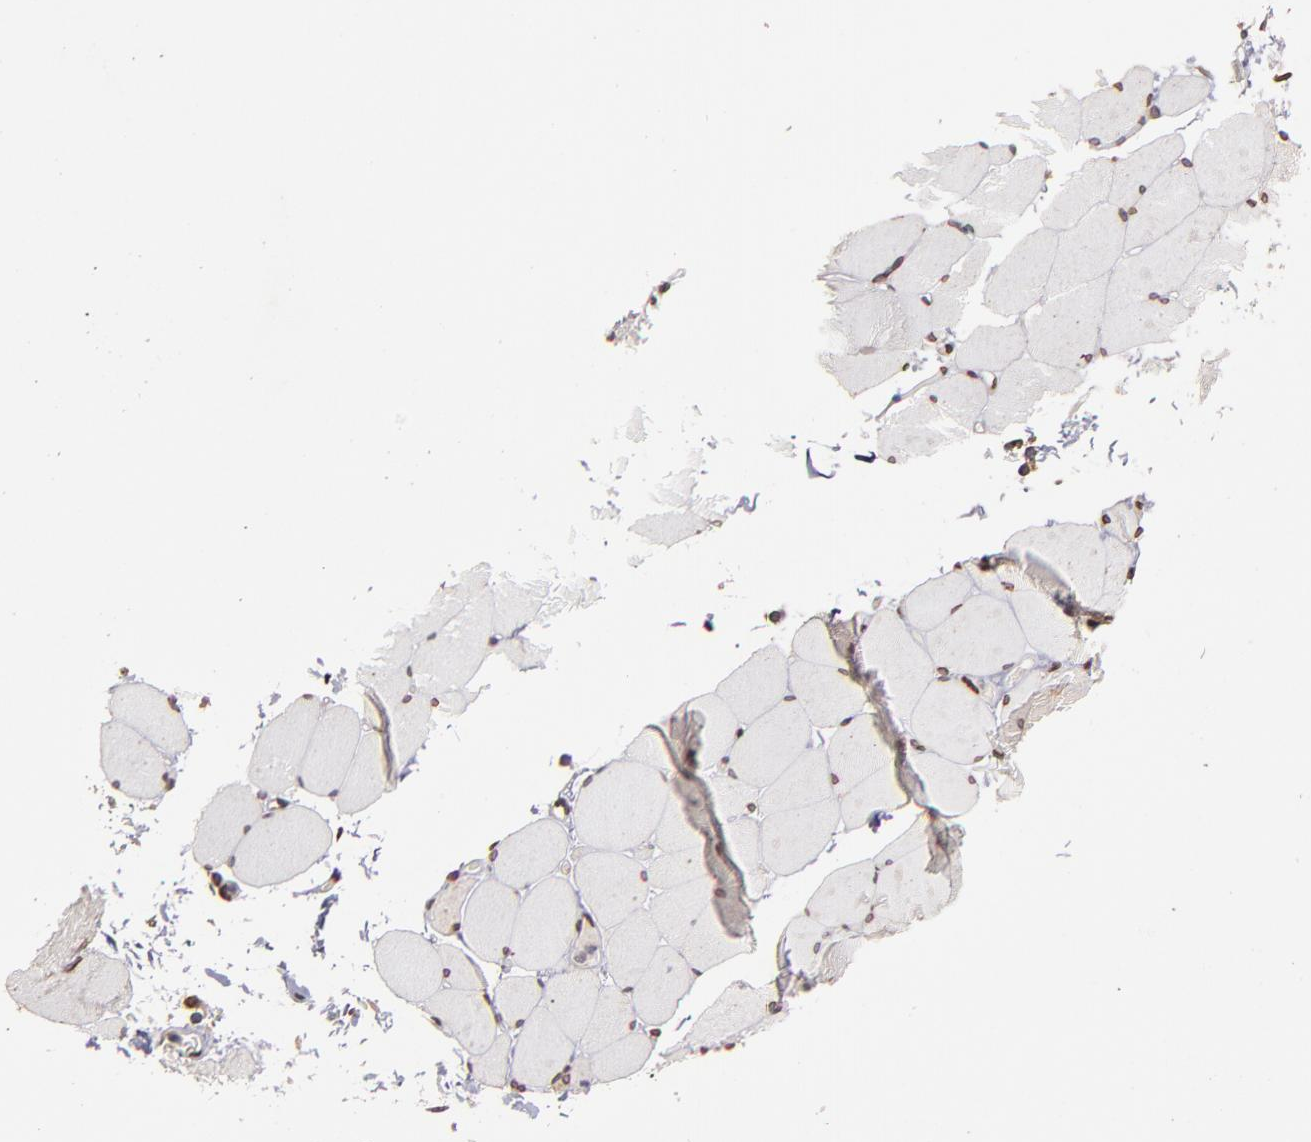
{"staining": {"intensity": "moderate", "quantity": ">75%", "location": "cytoplasmic/membranous,nuclear"}, "tissue": "skeletal muscle", "cell_type": "Myocytes", "image_type": "normal", "snomed": [{"axis": "morphology", "description": "Normal tissue, NOS"}, {"axis": "topography", "description": "Skeletal muscle"}, {"axis": "topography", "description": "Parathyroid gland"}], "caption": "This histopathology image displays IHC staining of unremarkable skeletal muscle, with medium moderate cytoplasmic/membranous,nuclear expression in about >75% of myocytes.", "gene": "PUM3", "patient": {"sex": "female", "age": 37}}